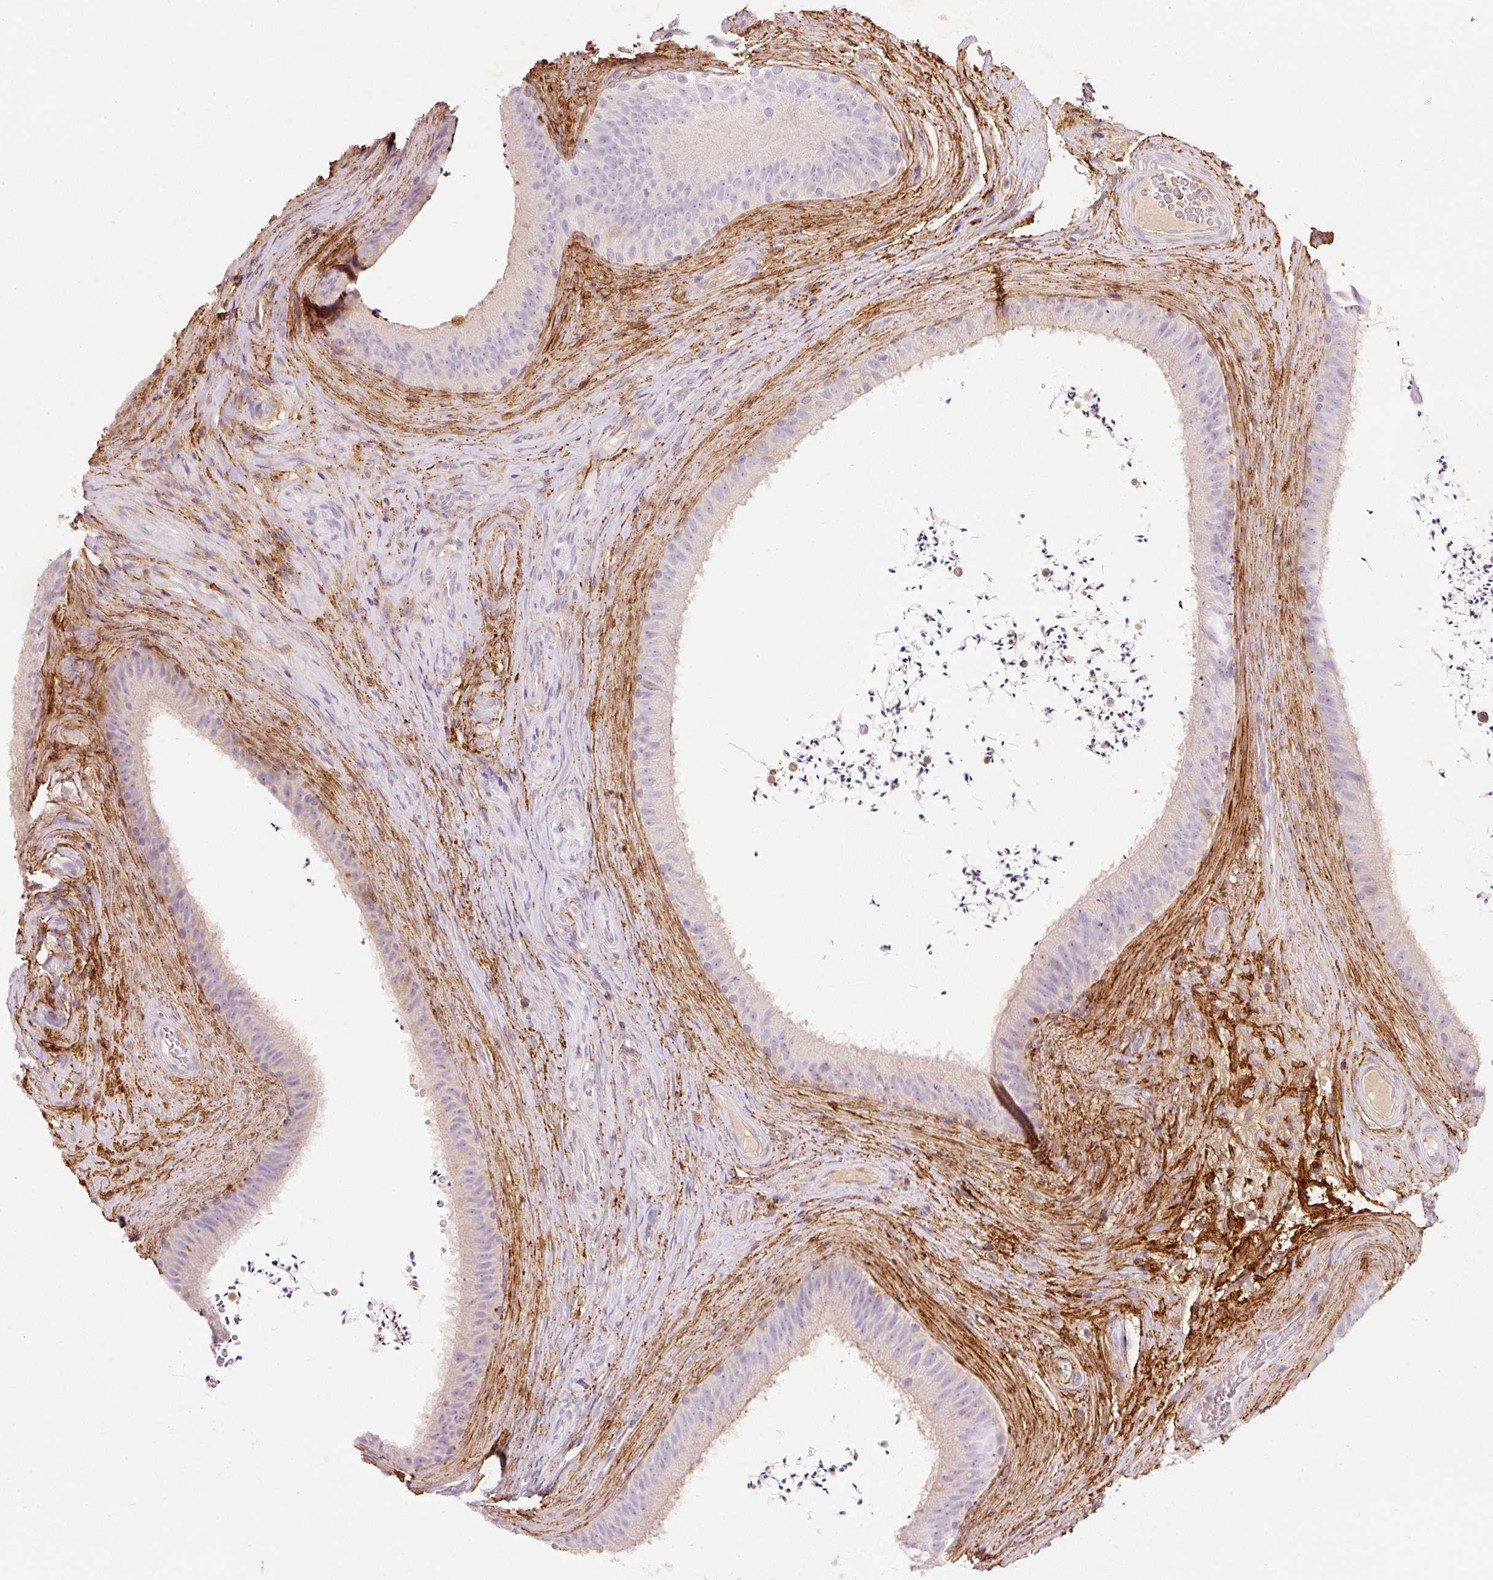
{"staining": {"intensity": "negative", "quantity": "none", "location": "none"}, "tissue": "epididymis", "cell_type": "Glandular cells", "image_type": "normal", "snomed": [{"axis": "morphology", "description": "Normal tissue, NOS"}, {"axis": "topography", "description": "Testis"}, {"axis": "topography", "description": "Epididymis"}], "caption": "Glandular cells show no significant staining in unremarkable epididymis. (DAB (3,3'-diaminobenzidine) immunohistochemistry (IHC) visualized using brightfield microscopy, high magnification).", "gene": "MFAP4", "patient": {"sex": "male", "age": 41}}